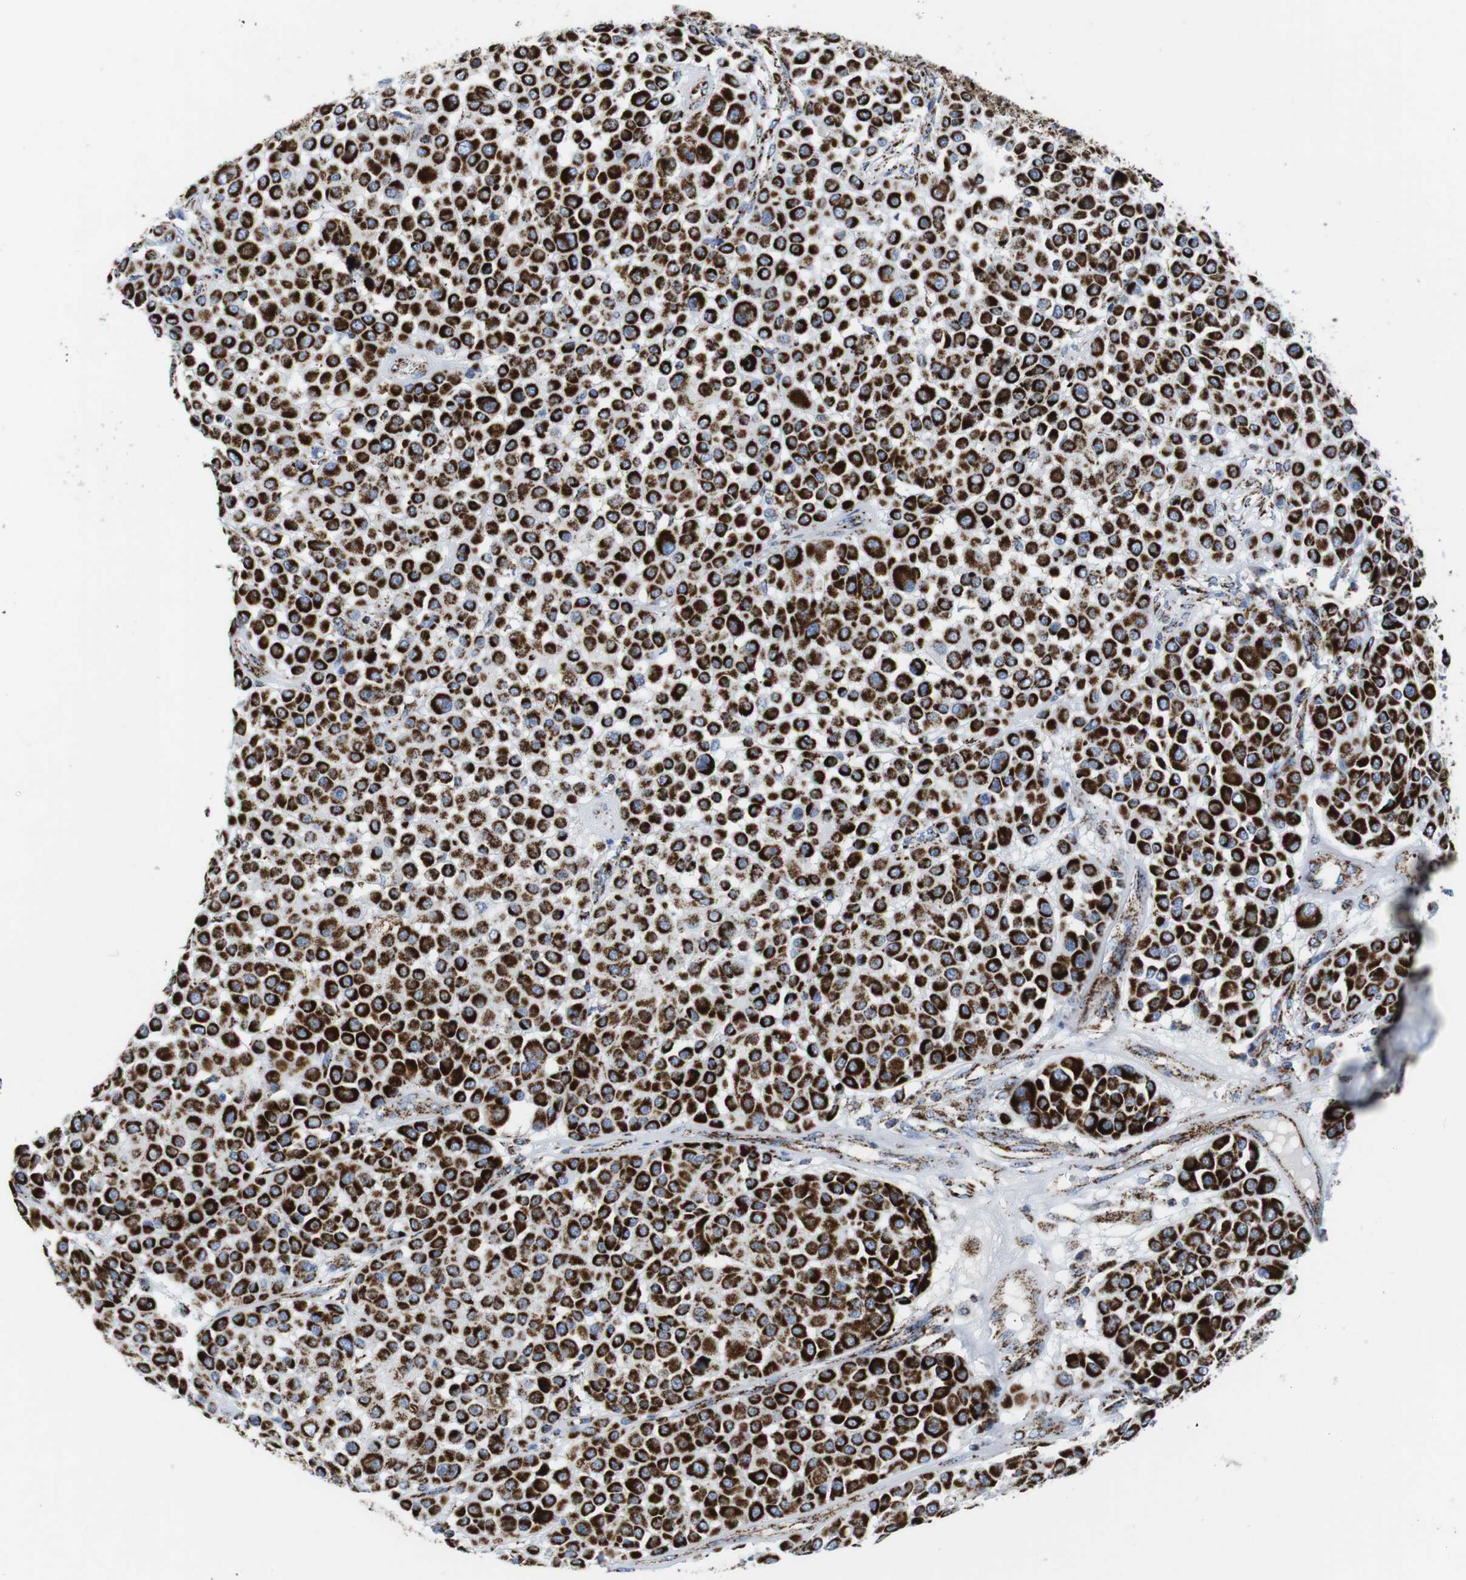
{"staining": {"intensity": "strong", "quantity": ">75%", "location": "cytoplasmic/membranous"}, "tissue": "melanoma", "cell_type": "Tumor cells", "image_type": "cancer", "snomed": [{"axis": "morphology", "description": "Malignant melanoma, Metastatic site"}, {"axis": "topography", "description": "Soft tissue"}], "caption": "A brown stain shows strong cytoplasmic/membranous positivity of a protein in human melanoma tumor cells.", "gene": "ATP5PO", "patient": {"sex": "male", "age": 41}}